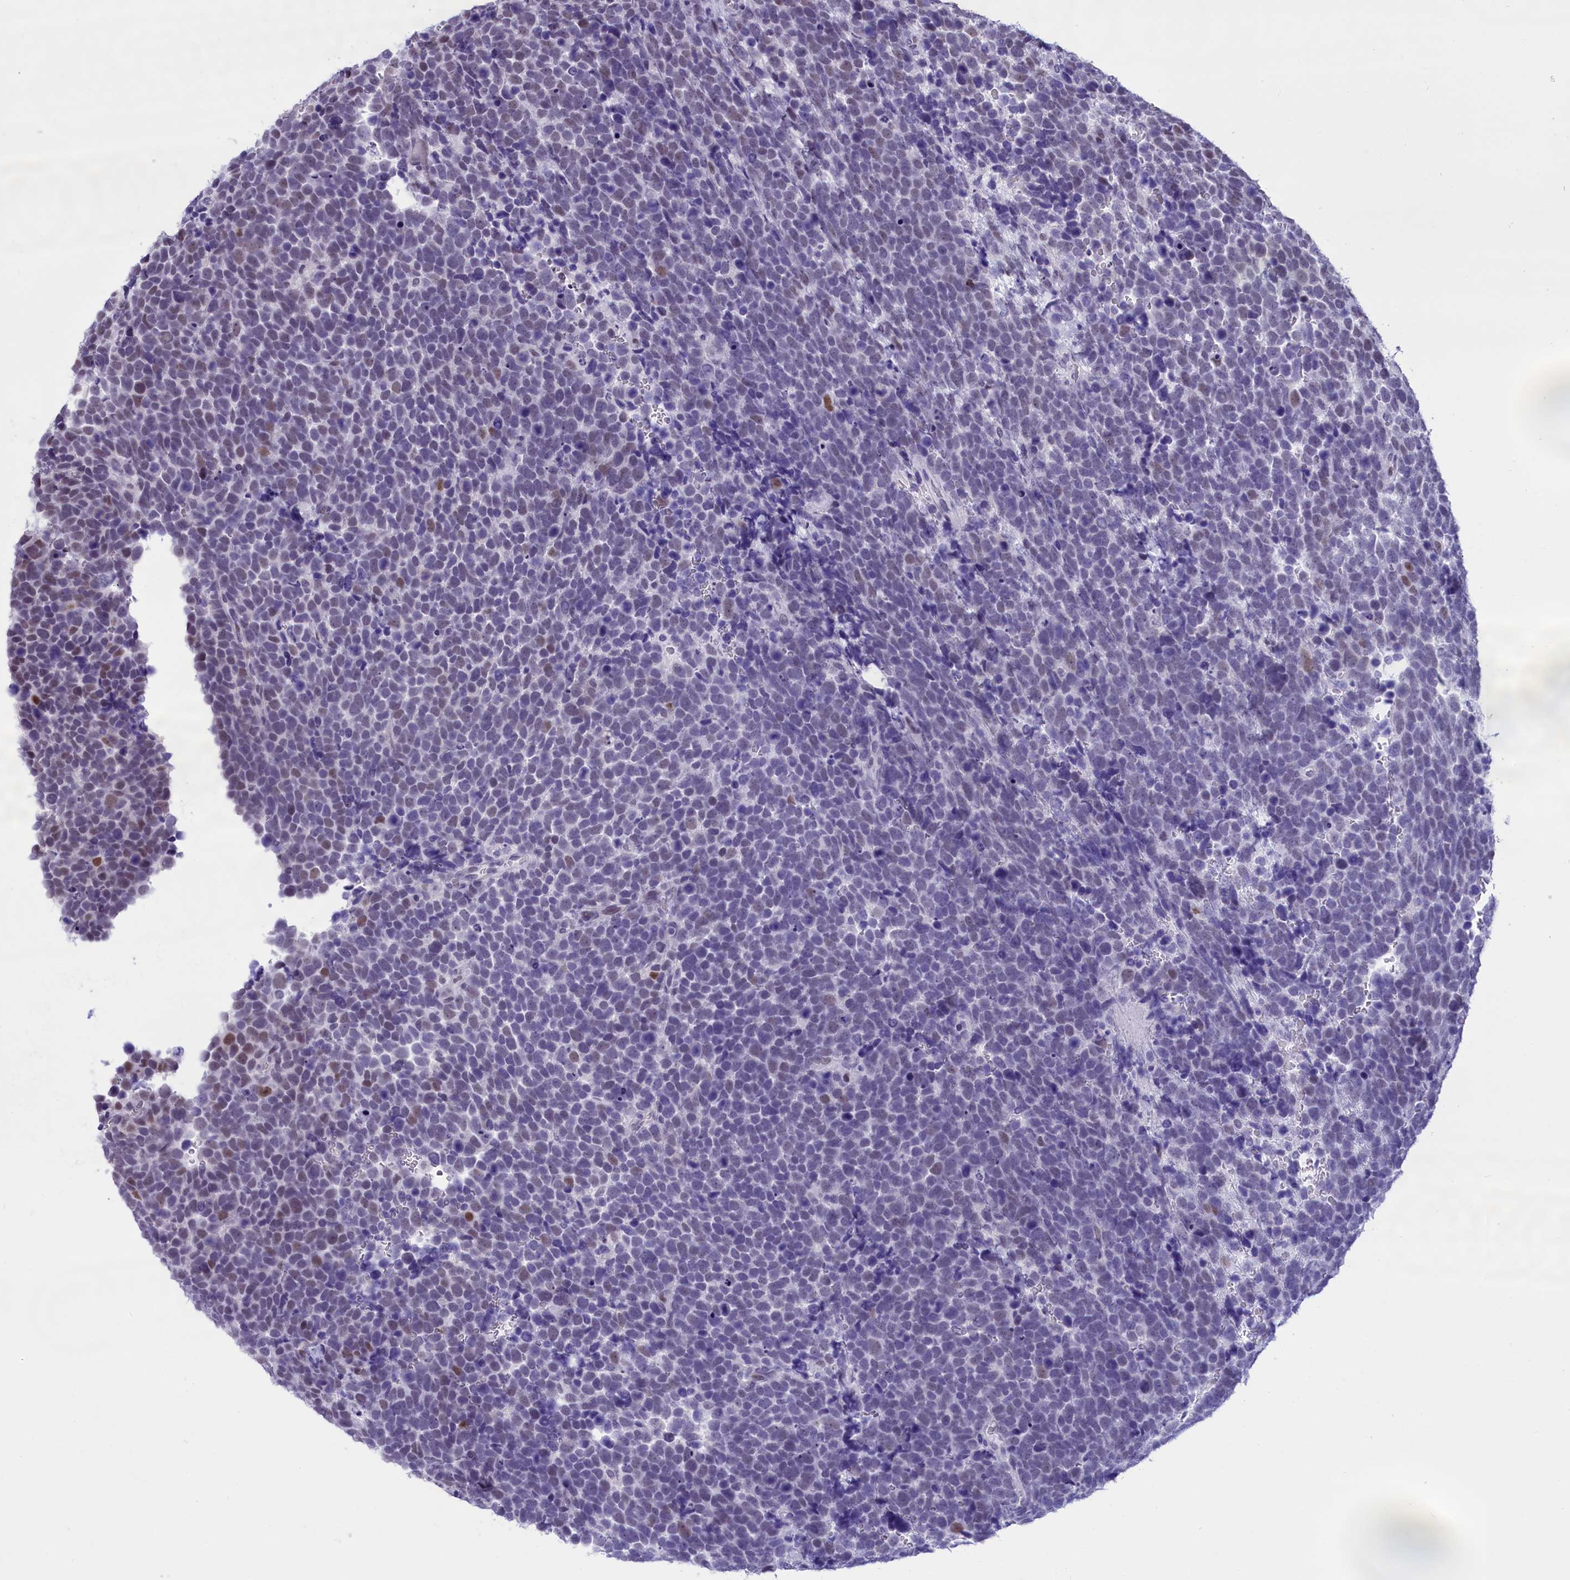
{"staining": {"intensity": "moderate", "quantity": "<25%", "location": "nuclear"}, "tissue": "urothelial cancer", "cell_type": "Tumor cells", "image_type": "cancer", "snomed": [{"axis": "morphology", "description": "Urothelial carcinoma, High grade"}, {"axis": "topography", "description": "Urinary bladder"}], "caption": "Protein expression analysis of high-grade urothelial carcinoma displays moderate nuclear expression in about <25% of tumor cells.", "gene": "SPIRE2", "patient": {"sex": "female", "age": 82}}